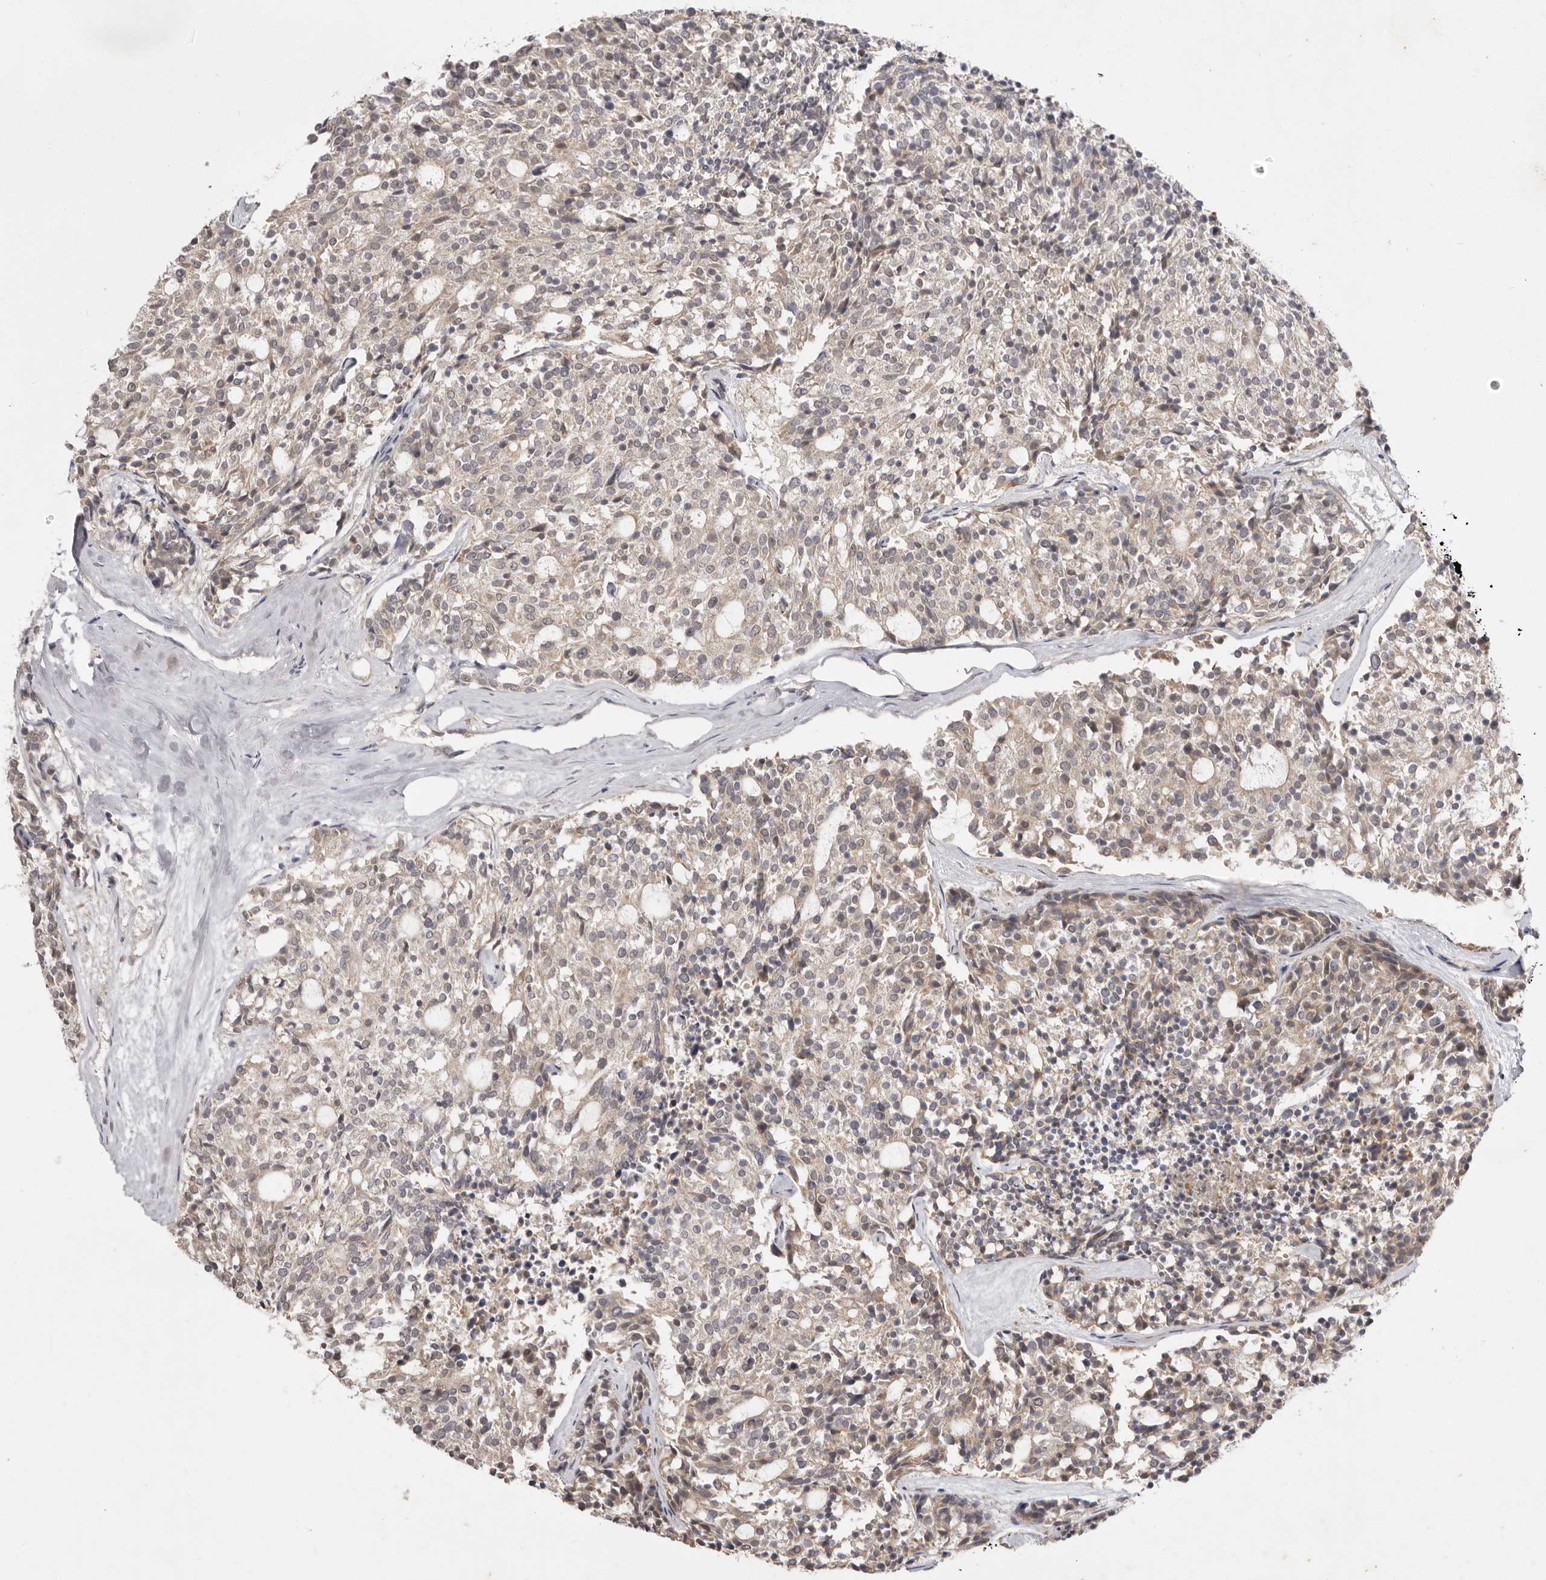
{"staining": {"intensity": "weak", "quantity": "<25%", "location": "cytoplasmic/membranous"}, "tissue": "carcinoid", "cell_type": "Tumor cells", "image_type": "cancer", "snomed": [{"axis": "morphology", "description": "Carcinoid, malignant, NOS"}, {"axis": "topography", "description": "Pancreas"}], "caption": "Immunohistochemistry of human carcinoid exhibits no staining in tumor cells.", "gene": "NSUN4", "patient": {"sex": "female", "age": 54}}